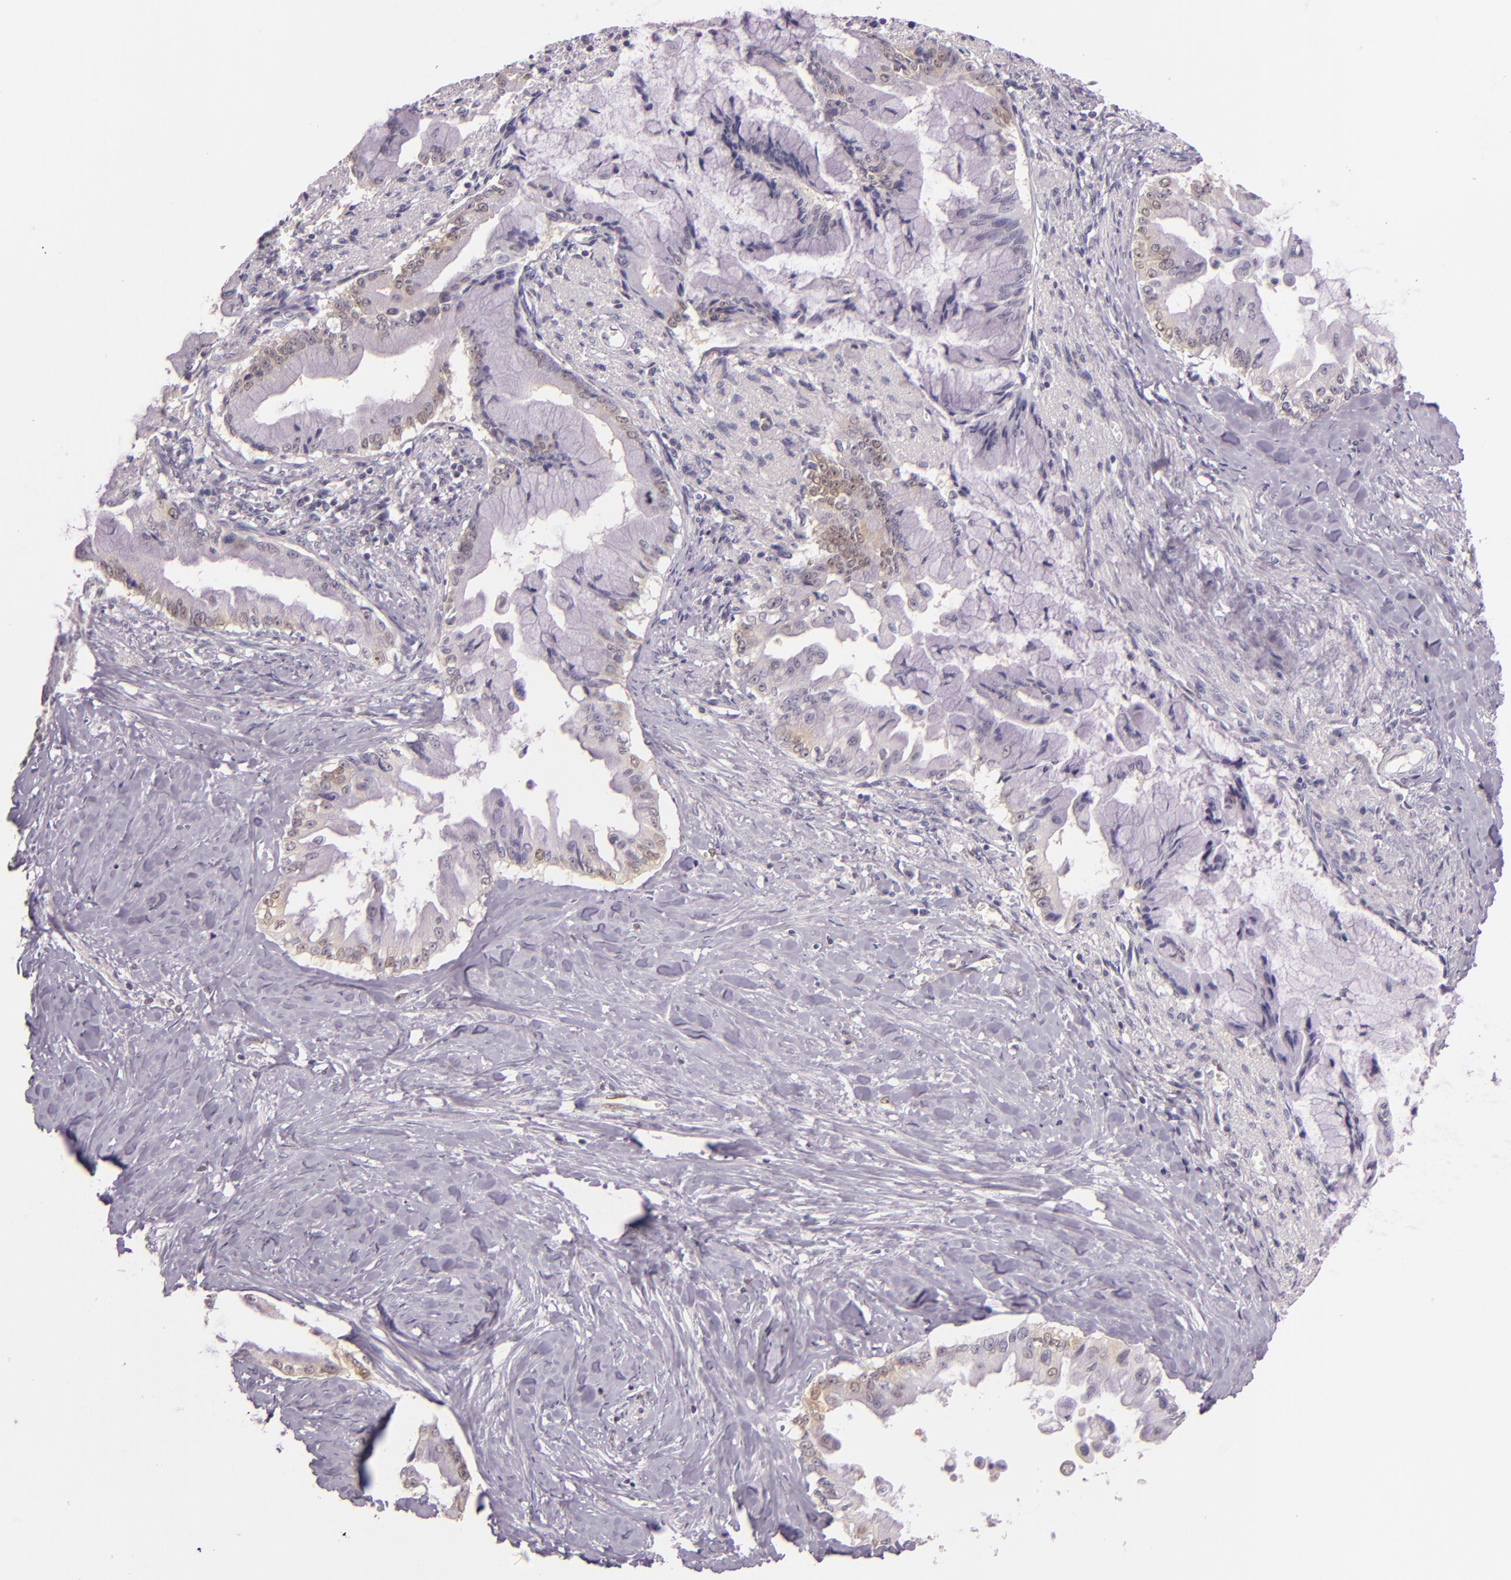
{"staining": {"intensity": "negative", "quantity": "none", "location": "none"}, "tissue": "pancreatic cancer", "cell_type": "Tumor cells", "image_type": "cancer", "snomed": [{"axis": "morphology", "description": "Adenocarcinoma, NOS"}, {"axis": "topography", "description": "Pancreas"}], "caption": "Immunohistochemistry micrograph of neoplastic tissue: human pancreatic cancer (adenocarcinoma) stained with DAB exhibits no significant protein expression in tumor cells.", "gene": "HSPA8", "patient": {"sex": "male", "age": 59}}